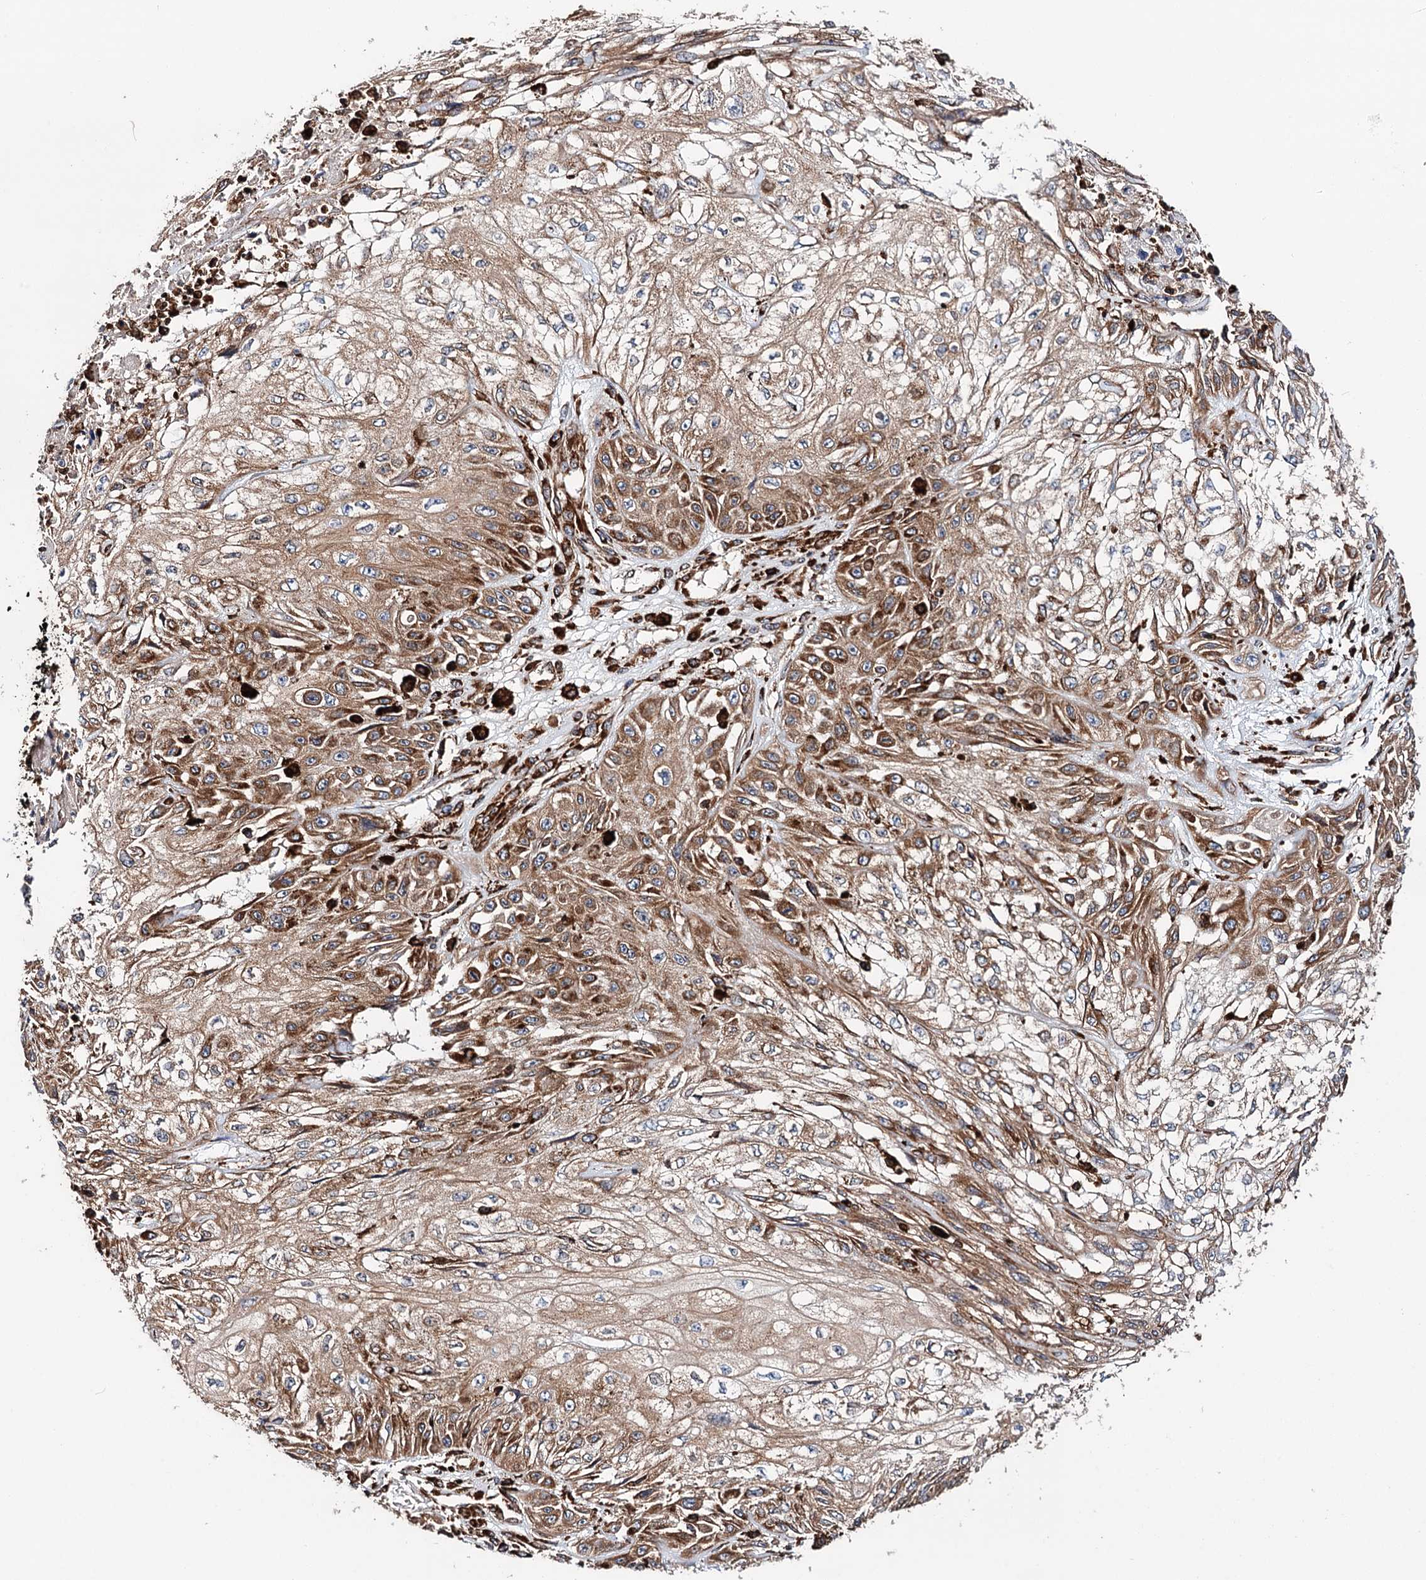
{"staining": {"intensity": "moderate", "quantity": ">75%", "location": "cytoplasmic/membranous"}, "tissue": "skin cancer", "cell_type": "Tumor cells", "image_type": "cancer", "snomed": [{"axis": "morphology", "description": "Squamous cell carcinoma, NOS"}, {"axis": "morphology", "description": "Squamous cell carcinoma, metastatic, NOS"}, {"axis": "topography", "description": "Skin"}, {"axis": "topography", "description": "Lymph node"}], "caption": "Tumor cells show moderate cytoplasmic/membranous positivity in approximately >75% of cells in metastatic squamous cell carcinoma (skin).", "gene": "ERP29", "patient": {"sex": "male", "age": 75}}